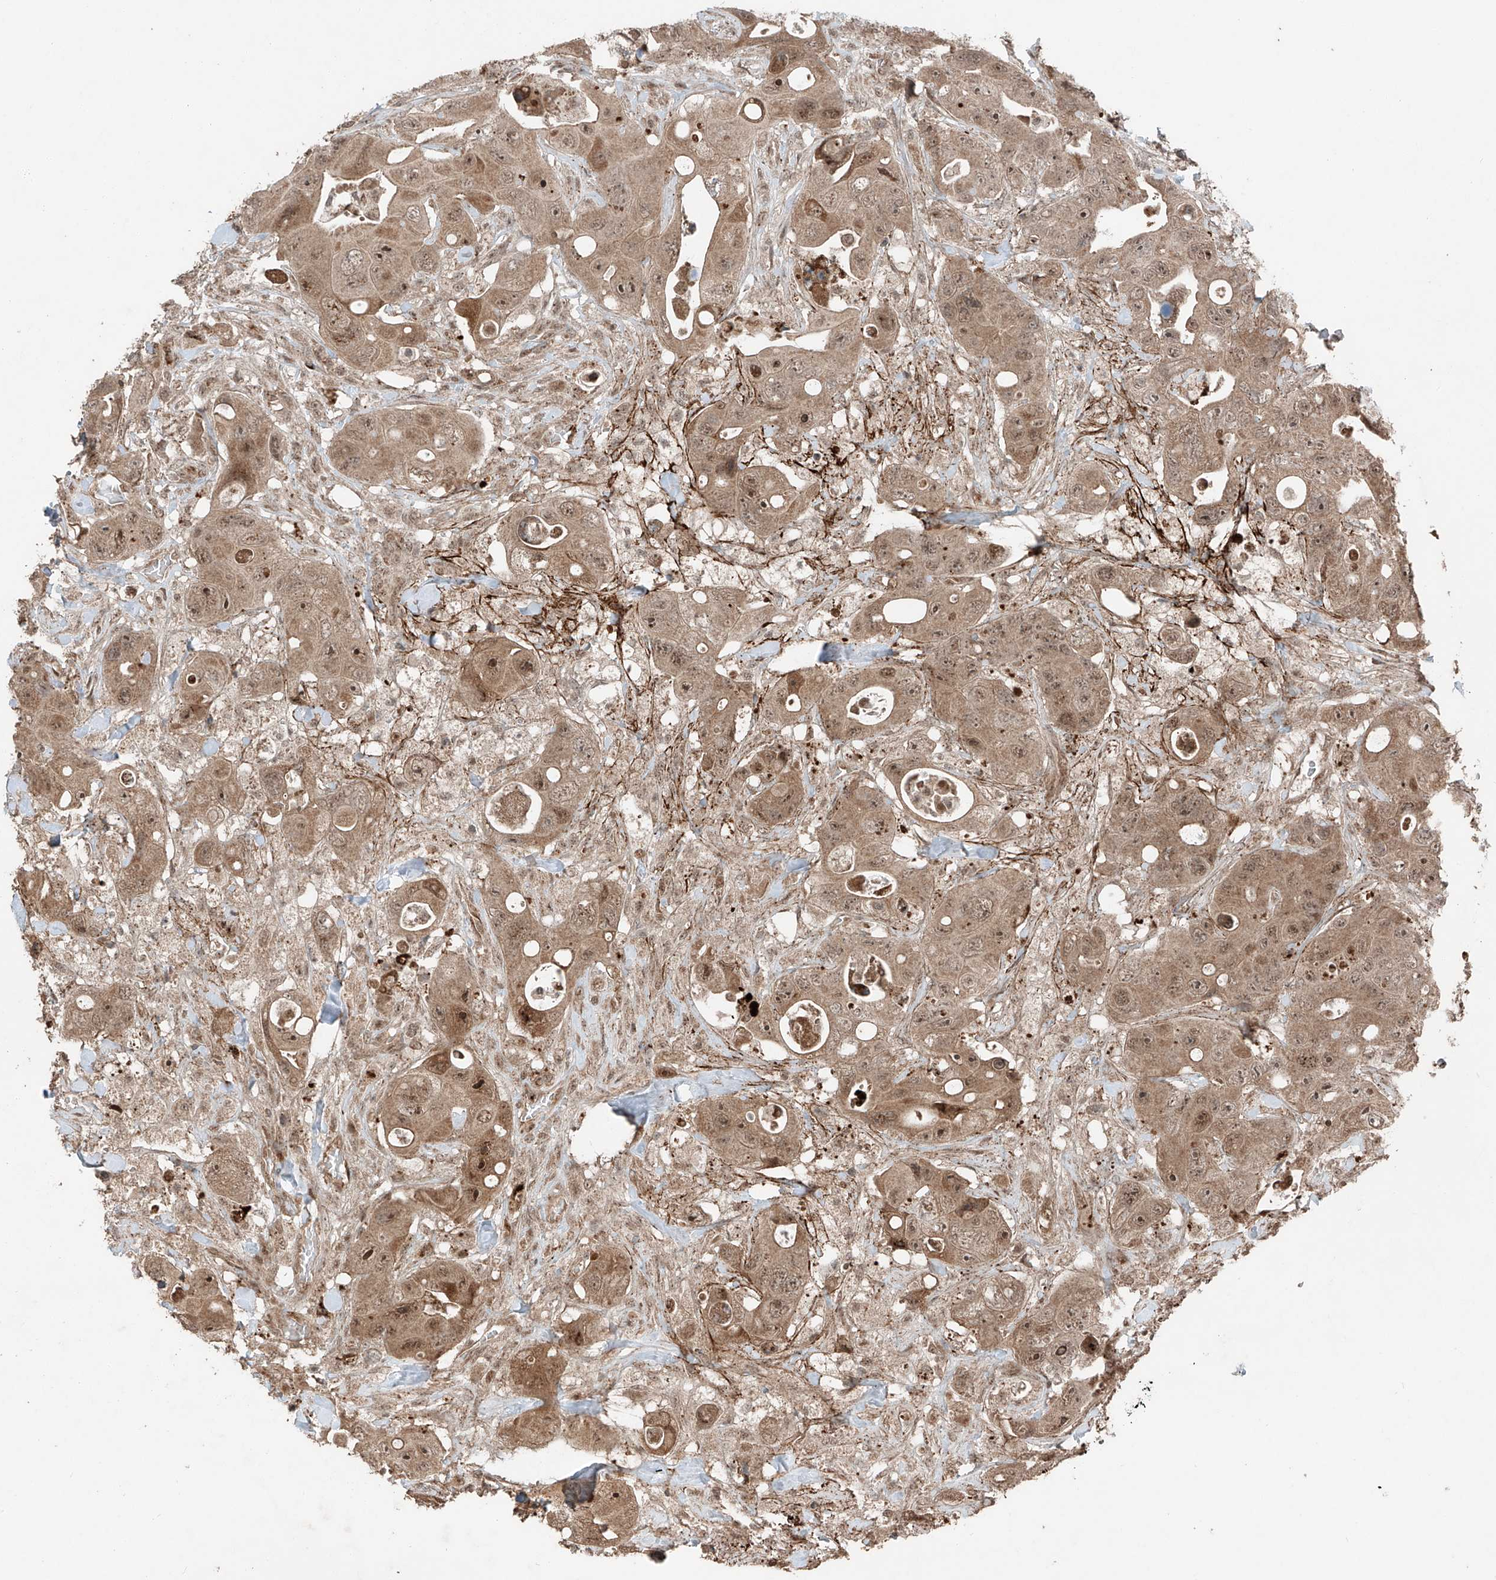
{"staining": {"intensity": "moderate", "quantity": ">75%", "location": "cytoplasmic/membranous,nuclear"}, "tissue": "colorectal cancer", "cell_type": "Tumor cells", "image_type": "cancer", "snomed": [{"axis": "morphology", "description": "Adenocarcinoma, NOS"}, {"axis": "topography", "description": "Colon"}], "caption": "Moderate cytoplasmic/membranous and nuclear expression for a protein is present in about >75% of tumor cells of colorectal cancer using IHC.", "gene": "ZNF620", "patient": {"sex": "female", "age": 46}}